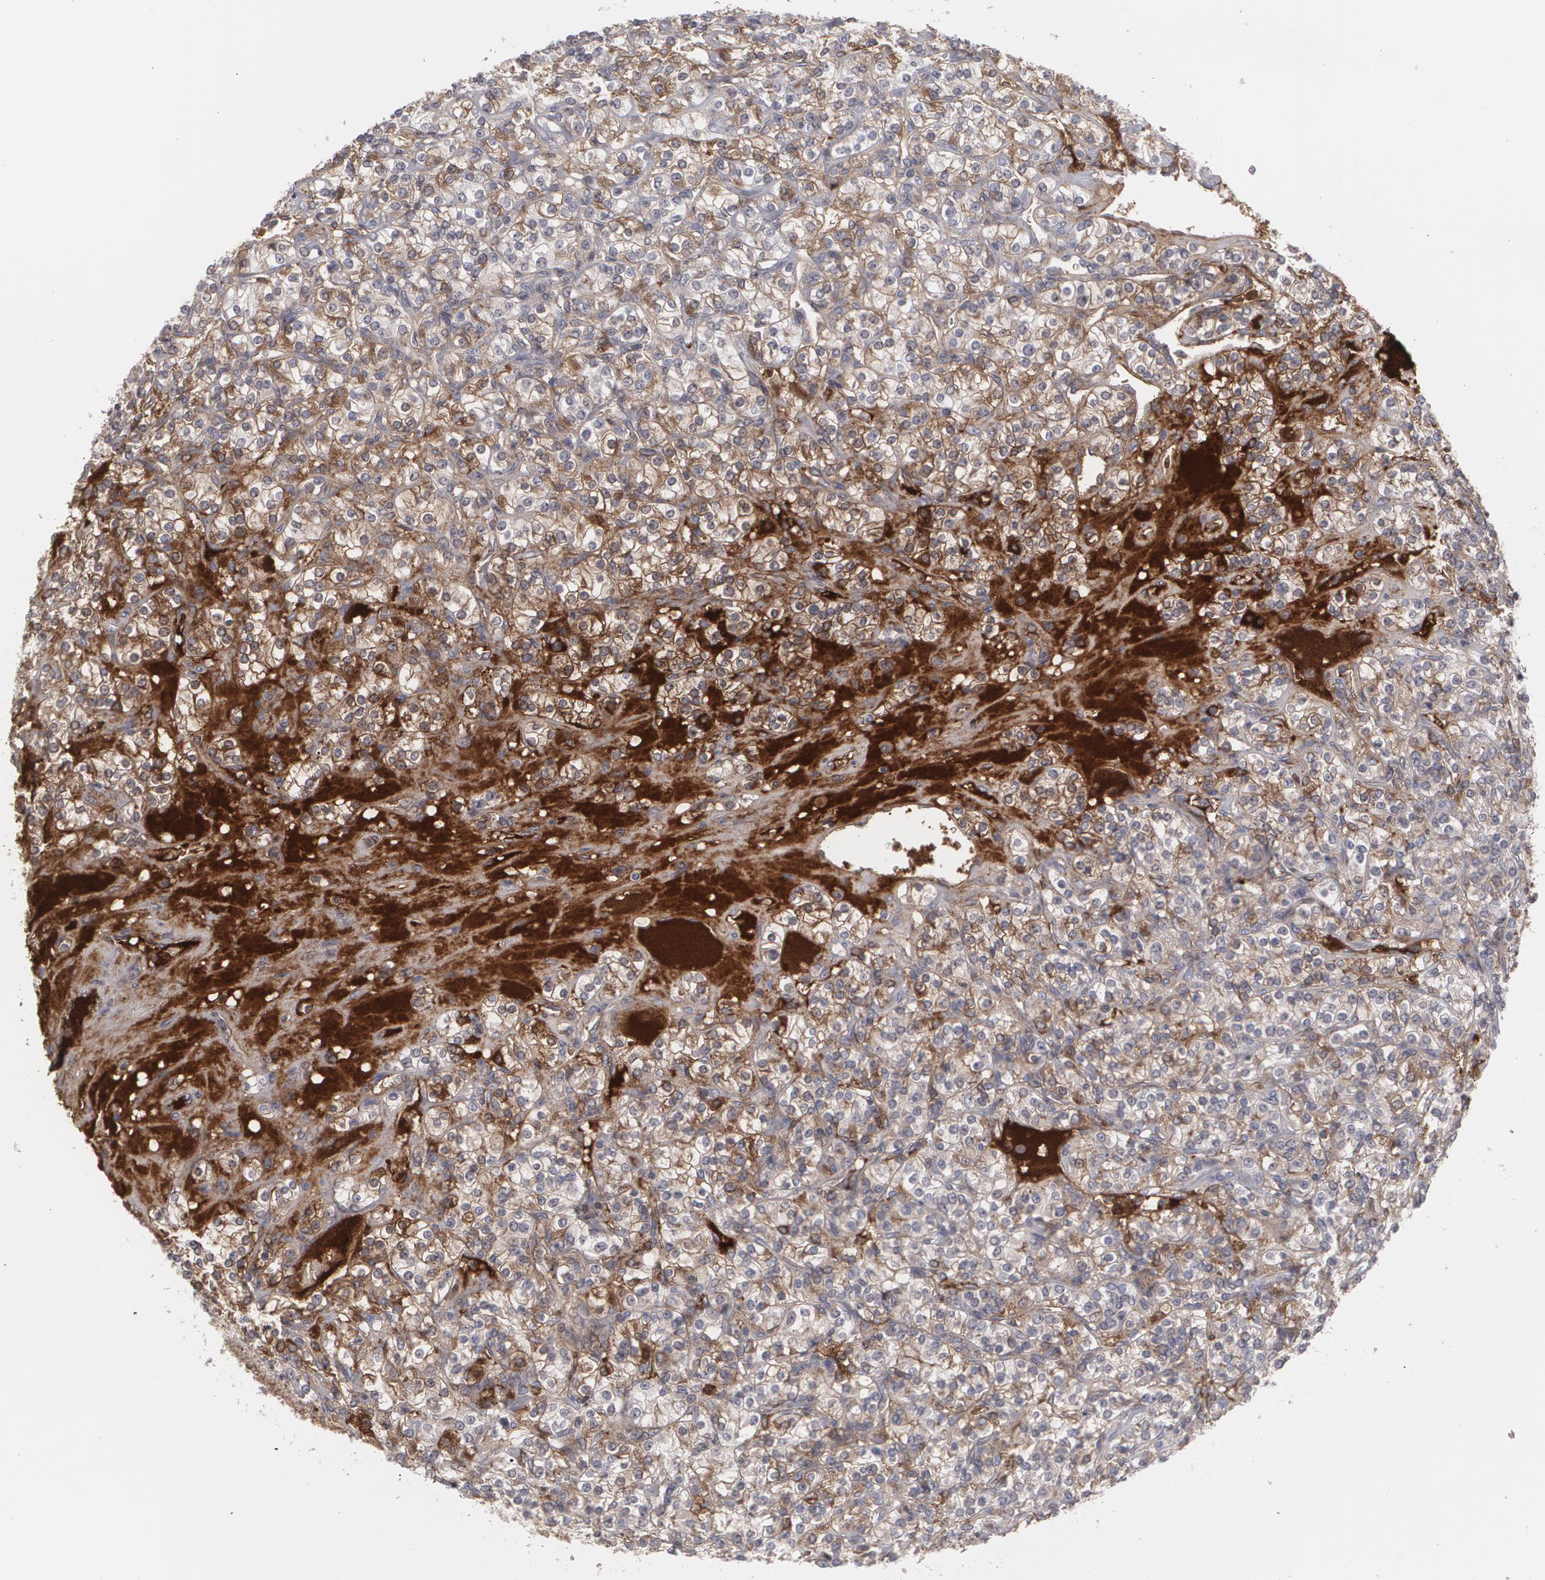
{"staining": {"intensity": "weak", "quantity": "<25%", "location": "cytoplasmic/membranous"}, "tissue": "renal cancer", "cell_type": "Tumor cells", "image_type": "cancer", "snomed": [{"axis": "morphology", "description": "Adenocarcinoma, NOS"}, {"axis": "topography", "description": "Kidney"}], "caption": "The immunohistochemistry (IHC) histopathology image has no significant expression in tumor cells of renal adenocarcinoma tissue.", "gene": "LRG1", "patient": {"sex": "male", "age": 77}}